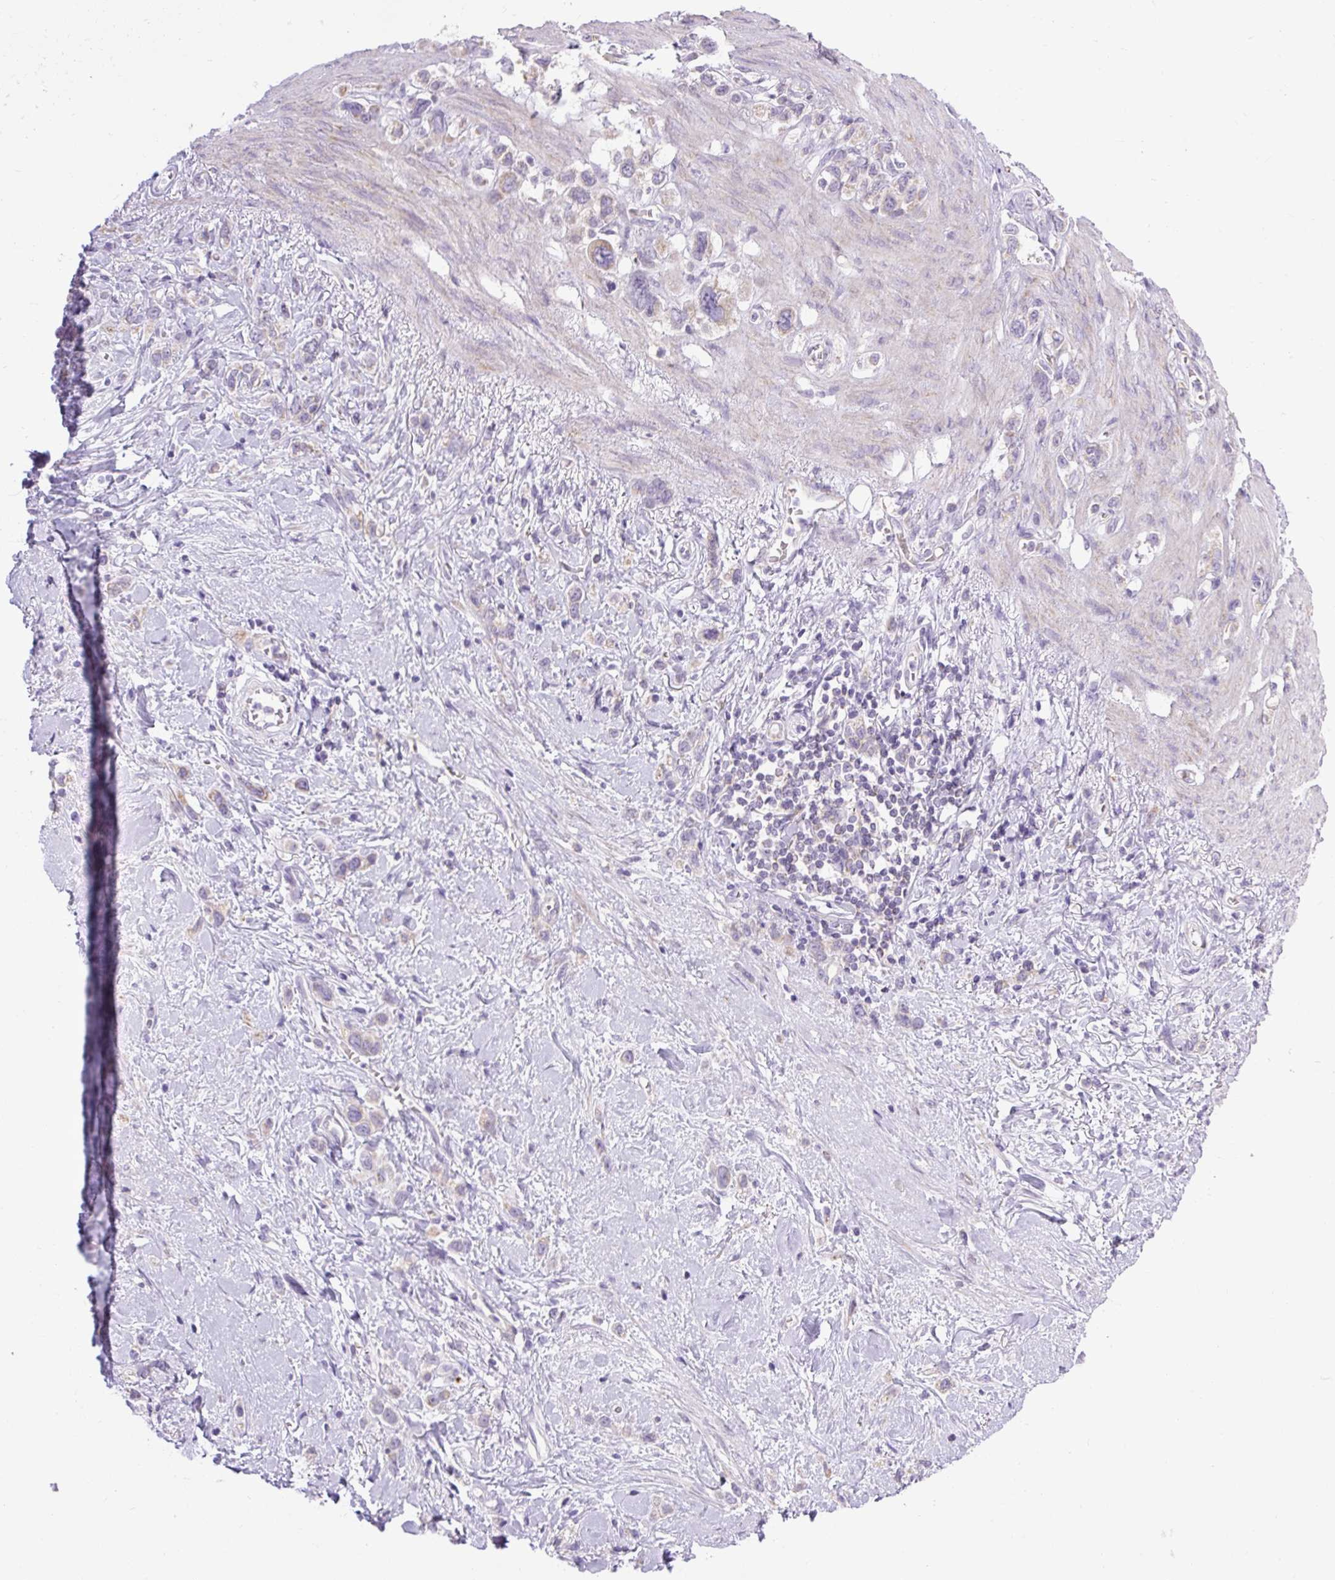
{"staining": {"intensity": "weak", "quantity": "<25%", "location": "cytoplasmic/membranous"}, "tissue": "stomach cancer", "cell_type": "Tumor cells", "image_type": "cancer", "snomed": [{"axis": "morphology", "description": "Adenocarcinoma, NOS"}, {"axis": "topography", "description": "Stomach"}], "caption": "The micrograph demonstrates no staining of tumor cells in adenocarcinoma (stomach).", "gene": "RNASE10", "patient": {"sex": "female", "age": 65}}